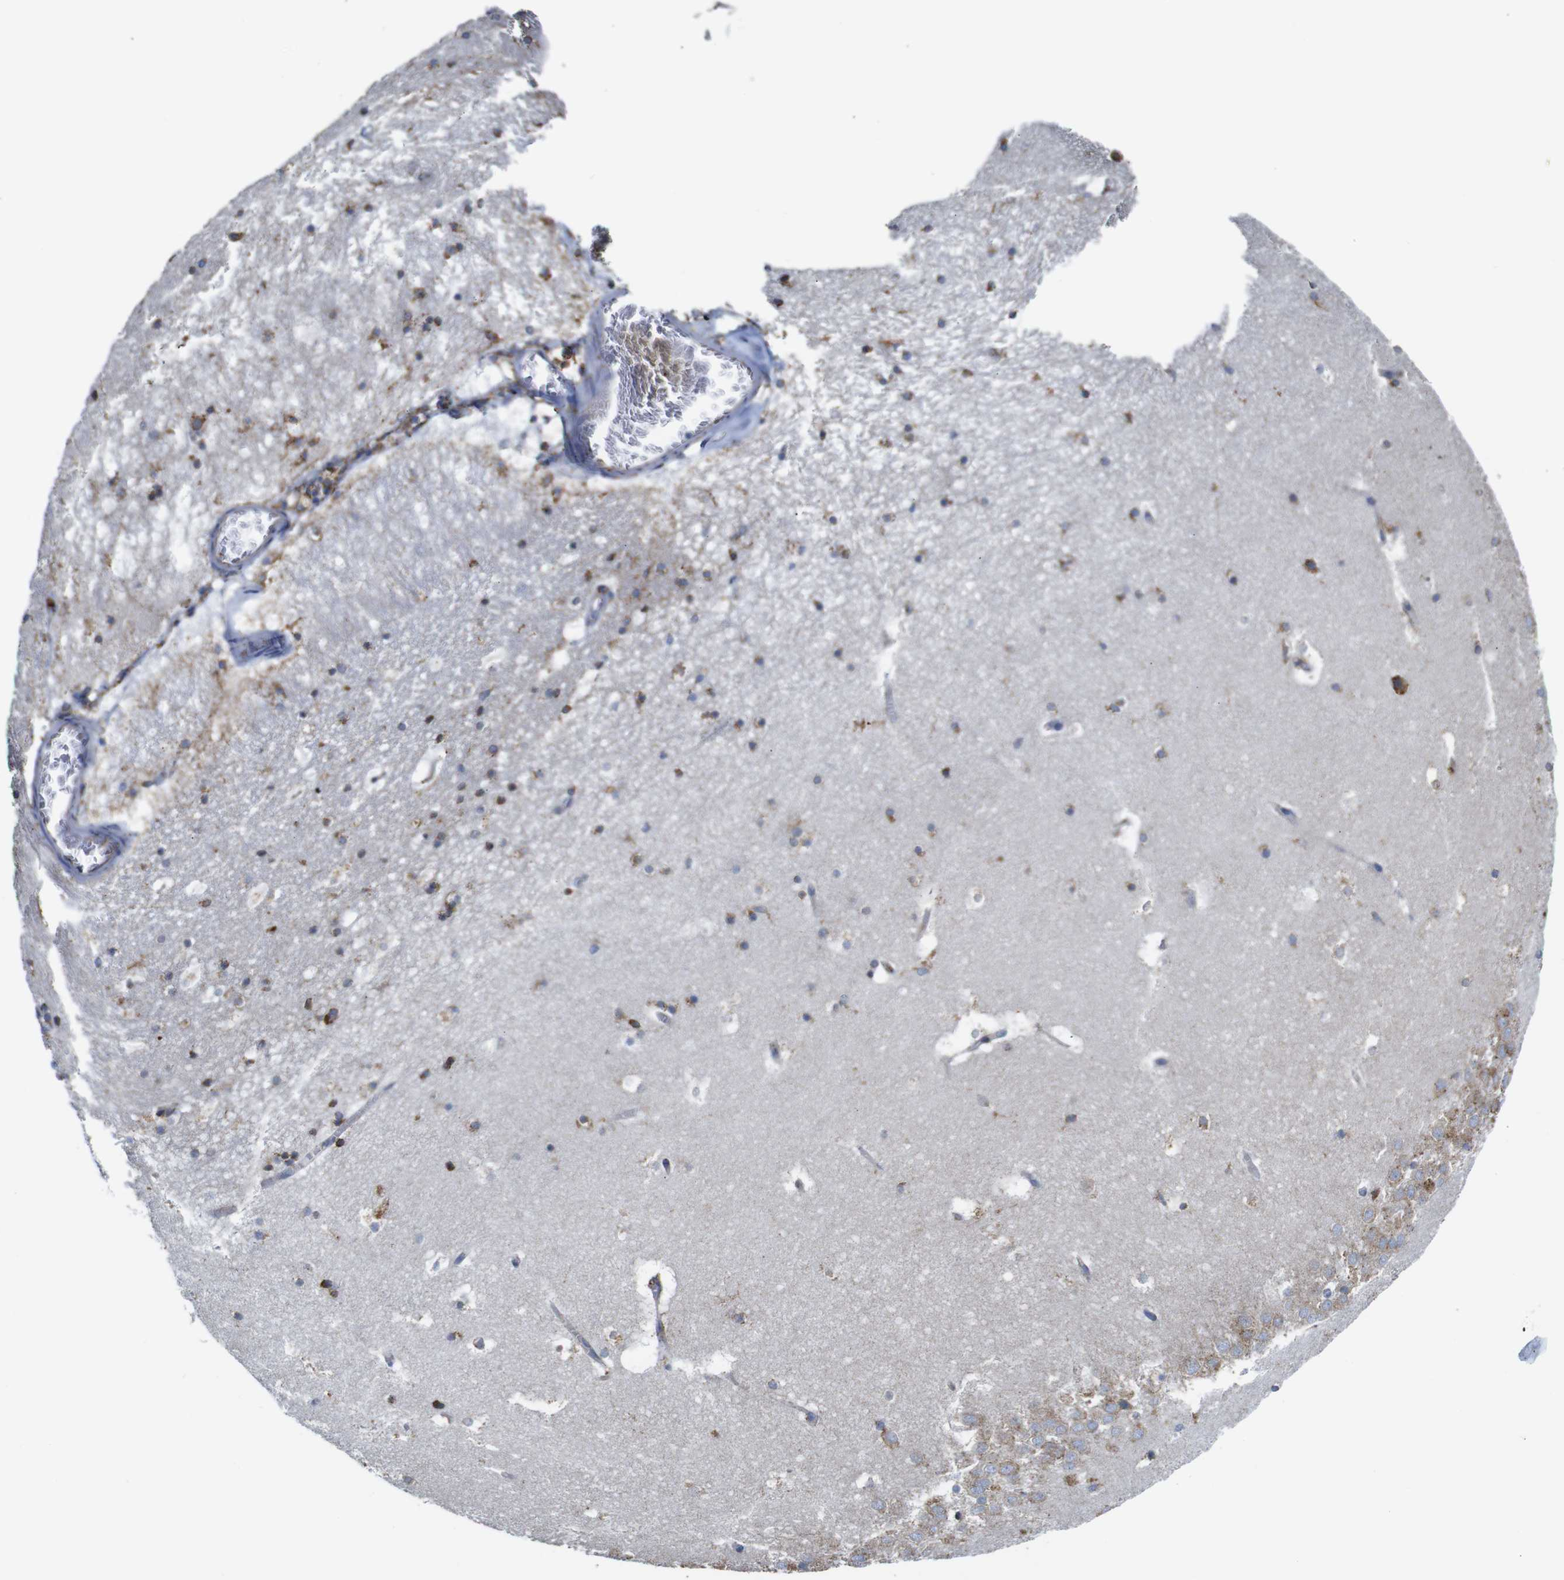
{"staining": {"intensity": "moderate", "quantity": ">75%", "location": "cytoplasmic/membranous"}, "tissue": "hippocampus", "cell_type": "Glial cells", "image_type": "normal", "snomed": [{"axis": "morphology", "description": "Normal tissue, NOS"}, {"axis": "topography", "description": "Hippocampus"}], "caption": "Immunohistochemical staining of normal hippocampus reveals medium levels of moderate cytoplasmic/membranous staining in about >75% of glial cells. (DAB IHC, brown staining for protein, blue staining for nuclei).", "gene": "PPIB", "patient": {"sex": "male", "age": 45}}